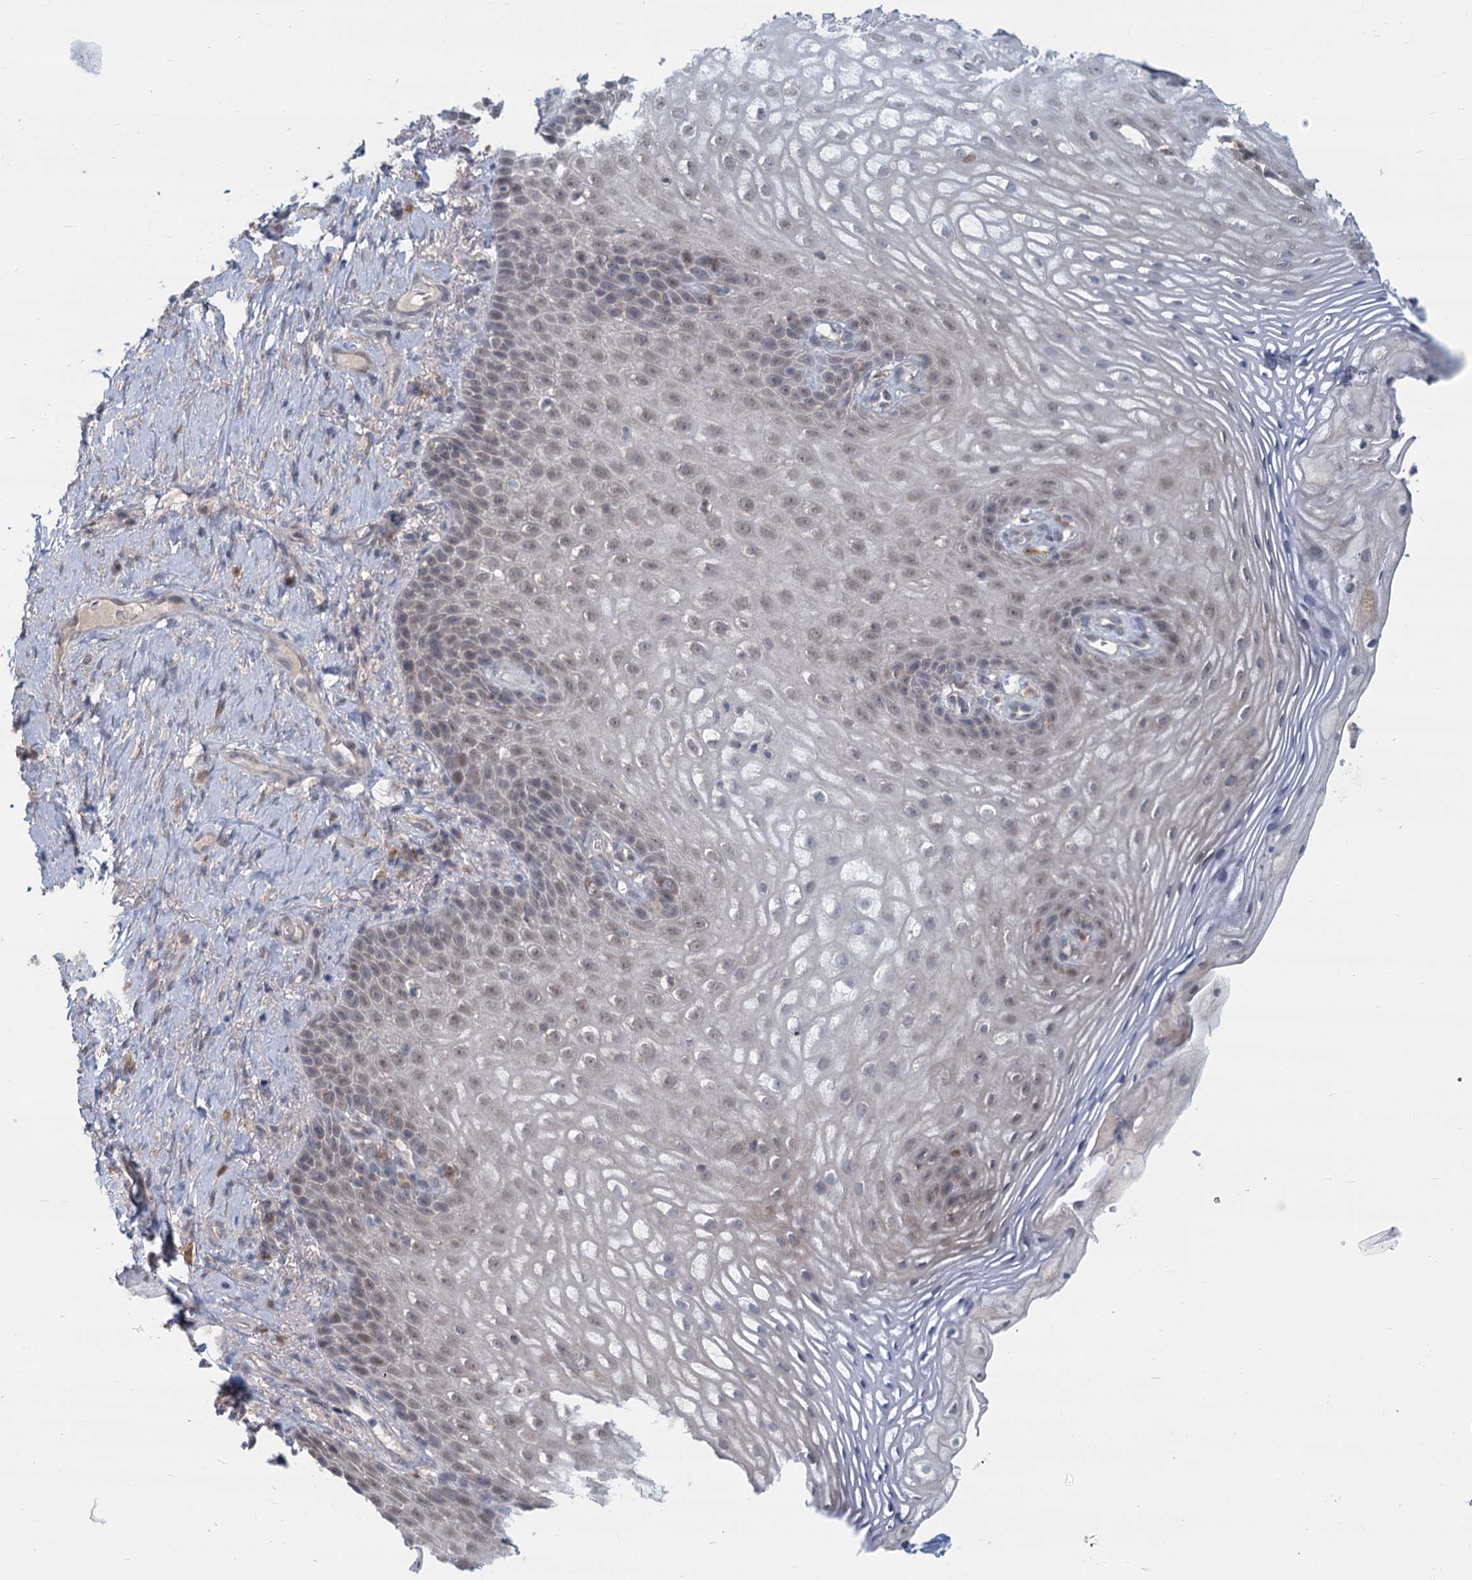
{"staining": {"intensity": "negative", "quantity": "none", "location": "none"}, "tissue": "vagina", "cell_type": "Squamous epithelial cells", "image_type": "normal", "snomed": [{"axis": "morphology", "description": "Normal tissue, NOS"}, {"axis": "topography", "description": "Vagina"}], "caption": "This is a micrograph of immunohistochemistry (IHC) staining of unremarkable vagina, which shows no staining in squamous epithelial cells.", "gene": "STAP1", "patient": {"sex": "female", "age": 60}}